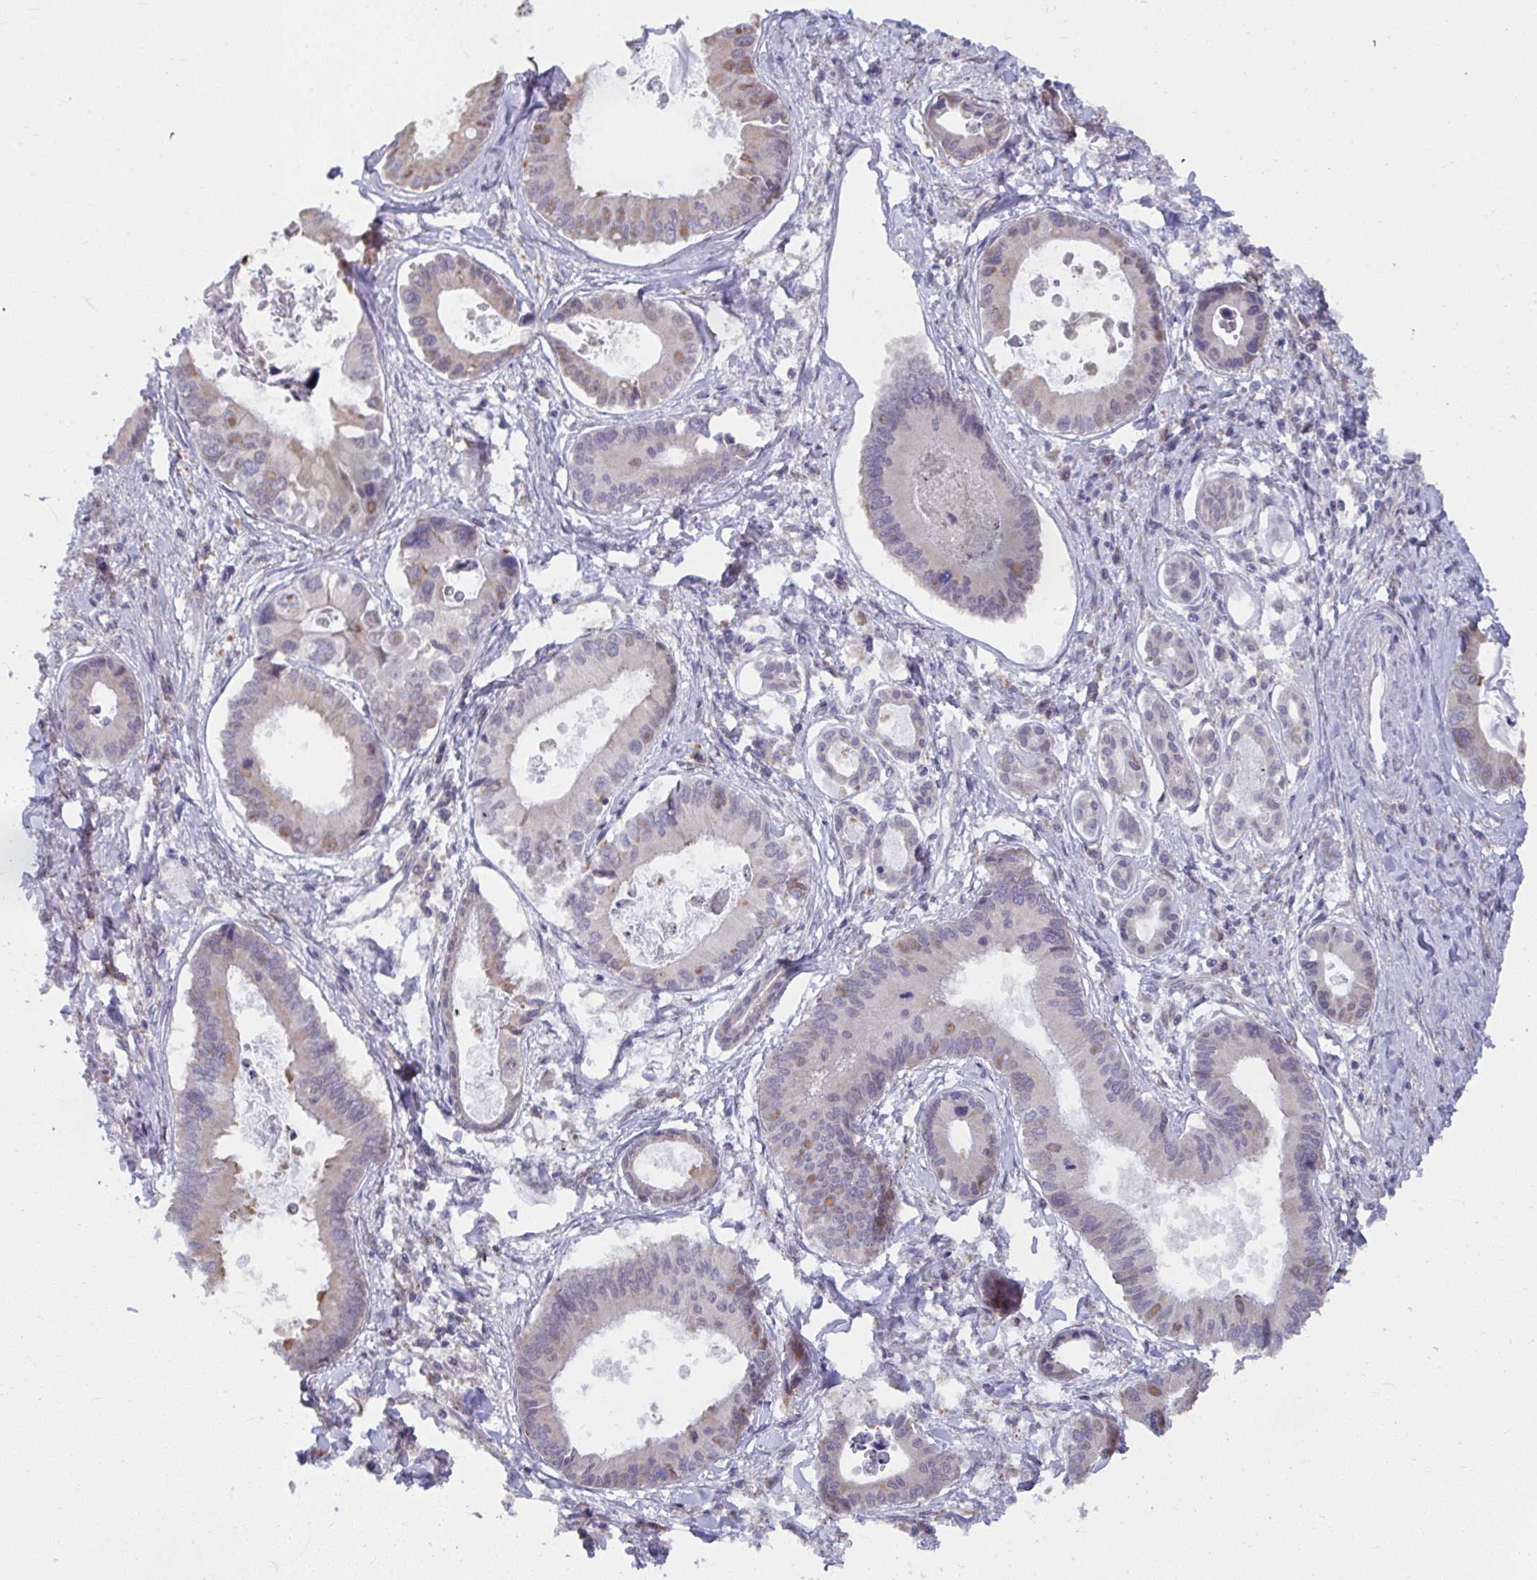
{"staining": {"intensity": "negative", "quantity": "none", "location": "none"}, "tissue": "liver cancer", "cell_type": "Tumor cells", "image_type": "cancer", "snomed": [{"axis": "morphology", "description": "Cholangiocarcinoma"}, {"axis": "topography", "description": "Liver"}], "caption": "Immunohistochemistry photomicrograph of liver cancer (cholangiocarcinoma) stained for a protein (brown), which demonstrates no positivity in tumor cells.", "gene": "NMNAT1", "patient": {"sex": "male", "age": 66}}